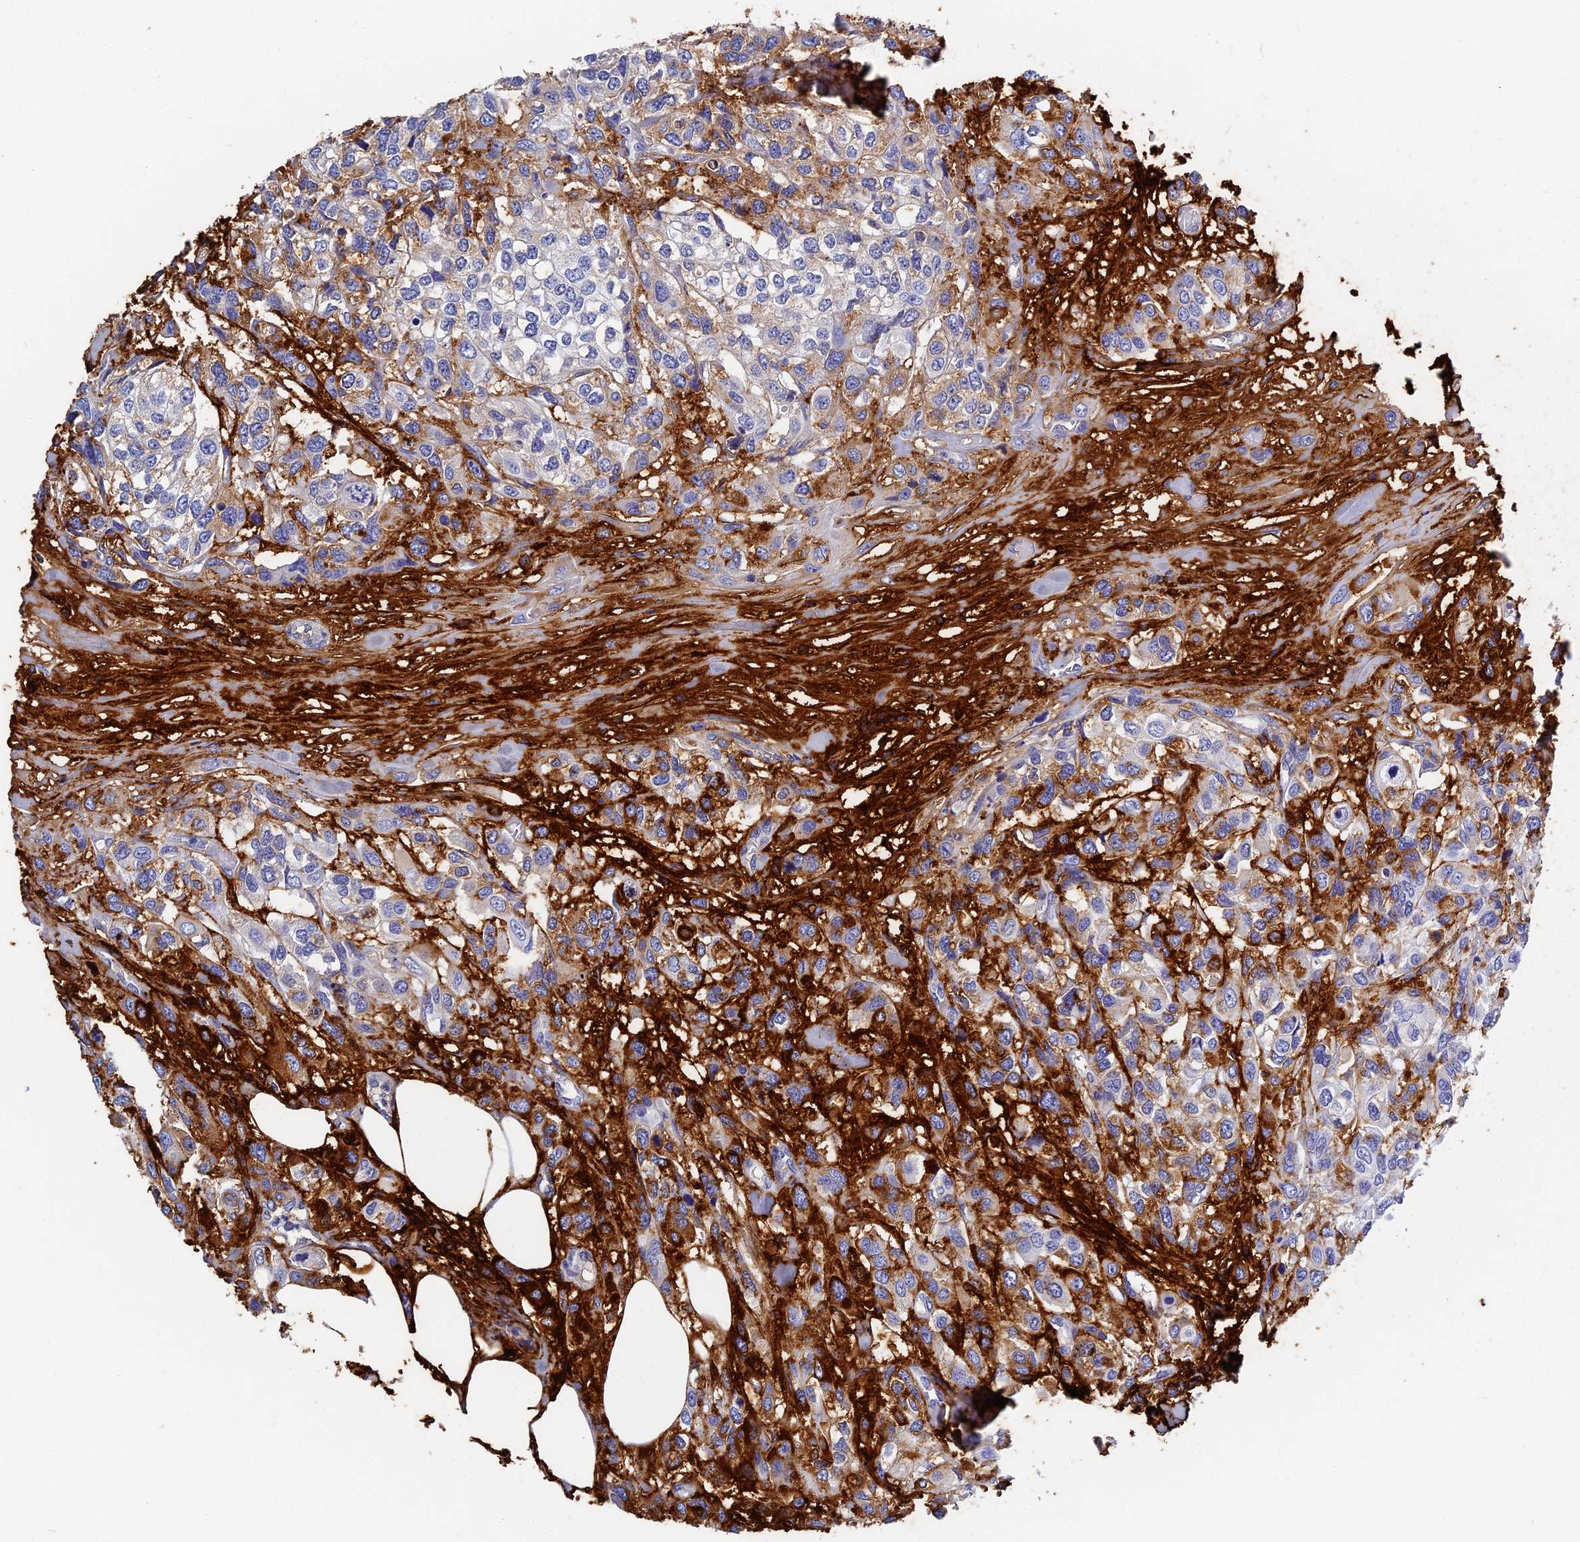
{"staining": {"intensity": "moderate", "quantity": "<25%", "location": "cytoplasmic/membranous"}, "tissue": "urothelial cancer", "cell_type": "Tumor cells", "image_type": "cancer", "snomed": [{"axis": "morphology", "description": "Urothelial carcinoma, High grade"}, {"axis": "topography", "description": "Urinary bladder"}], "caption": "Immunohistochemistry (IHC) of urothelial cancer shows low levels of moderate cytoplasmic/membranous expression in about <25% of tumor cells. (Brightfield microscopy of DAB IHC at high magnification).", "gene": "ITIH1", "patient": {"sex": "male", "age": 67}}